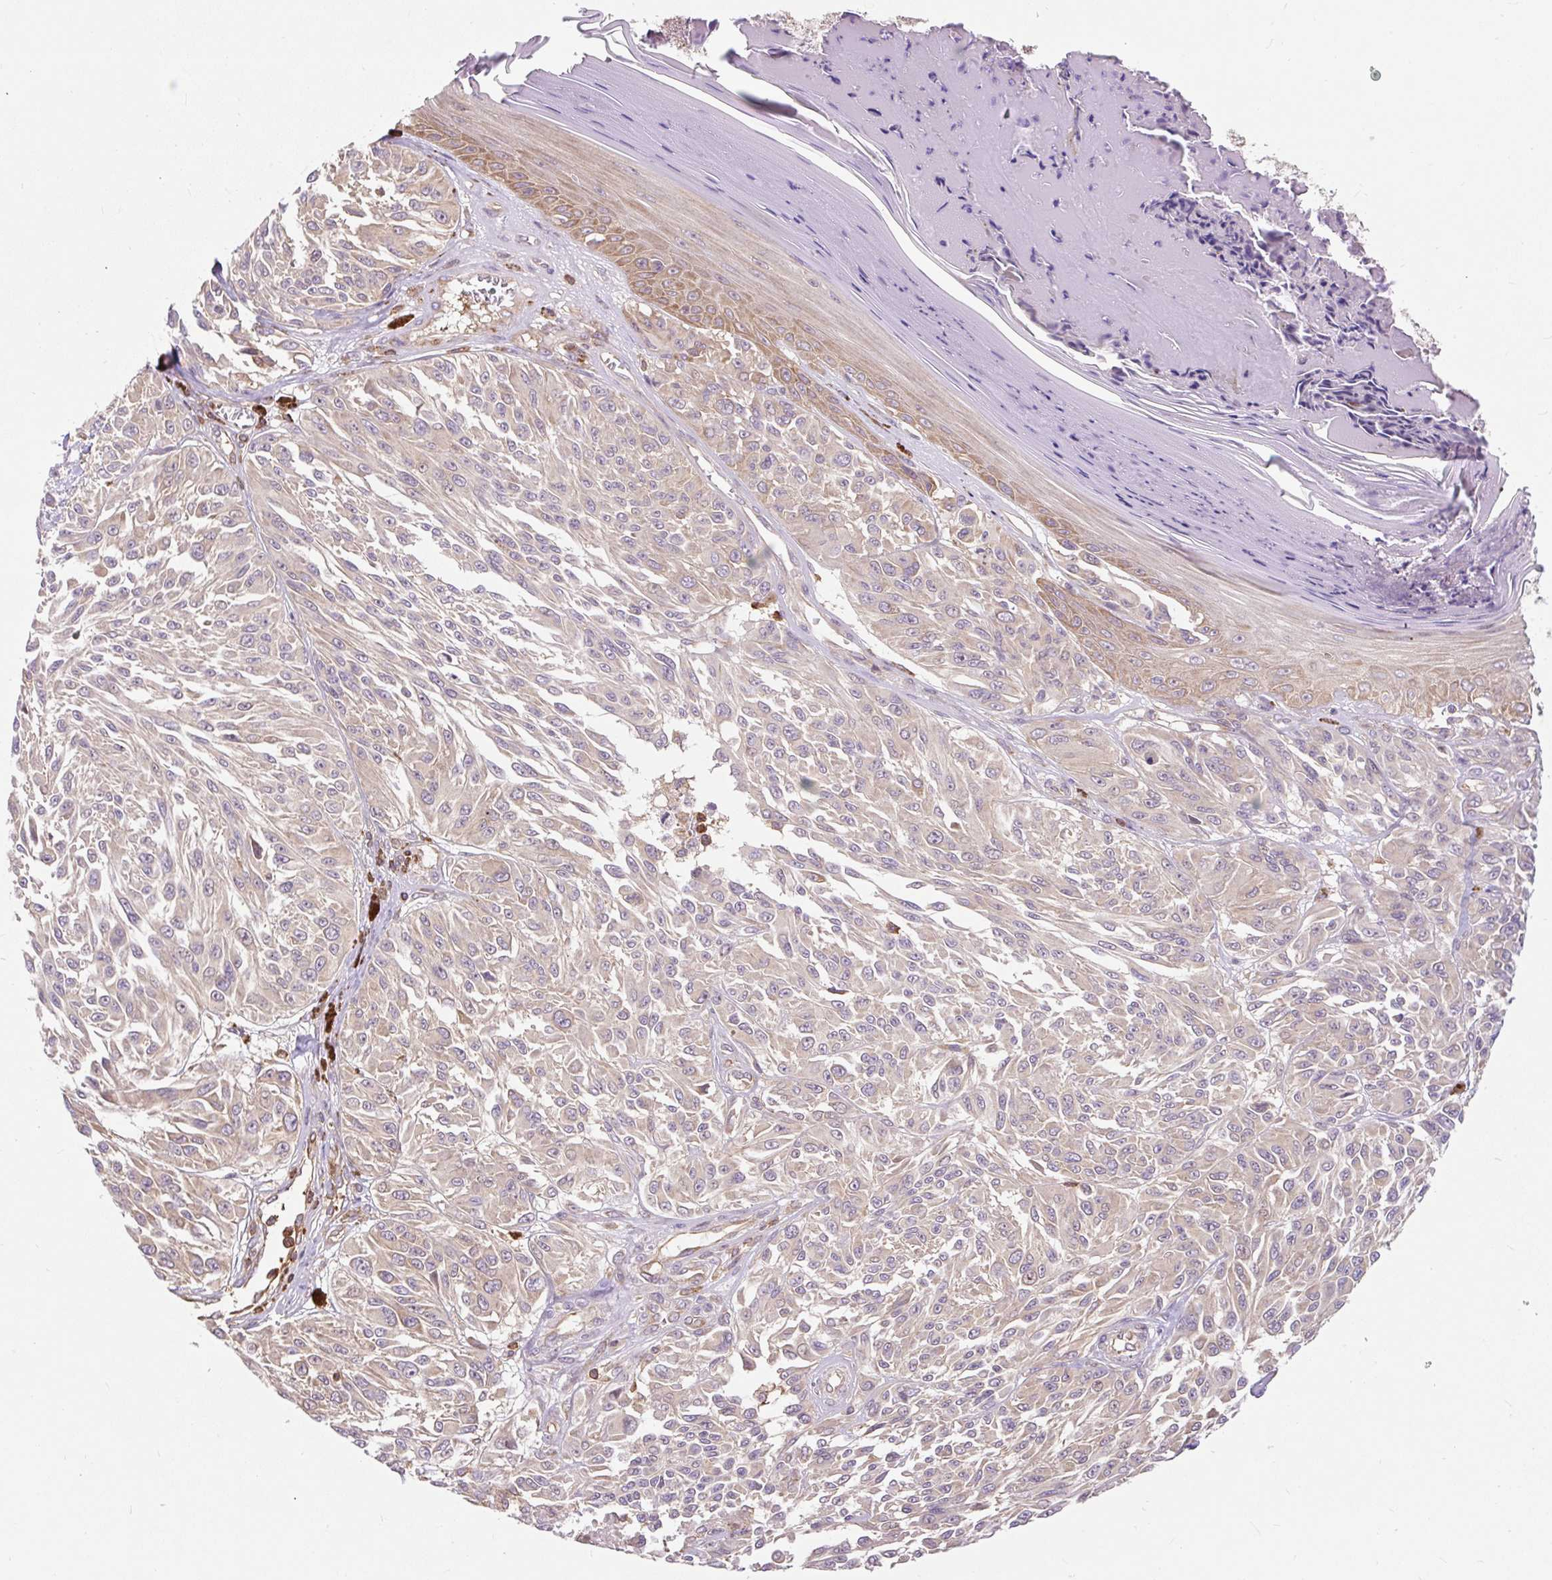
{"staining": {"intensity": "weak", "quantity": "25%-75%", "location": "cytoplasmic/membranous"}, "tissue": "melanoma", "cell_type": "Tumor cells", "image_type": "cancer", "snomed": [{"axis": "morphology", "description": "Malignant melanoma, NOS"}, {"axis": "topography", "description": "Skin"}], "caption": "Immunohistochemical staining of human melanoma displays weak cytoplasmic/membranous protein positivity in about 25%-75% of tumor cells.", "gene": "CISD3", "patient": {"sex": "male", "age": 94}}